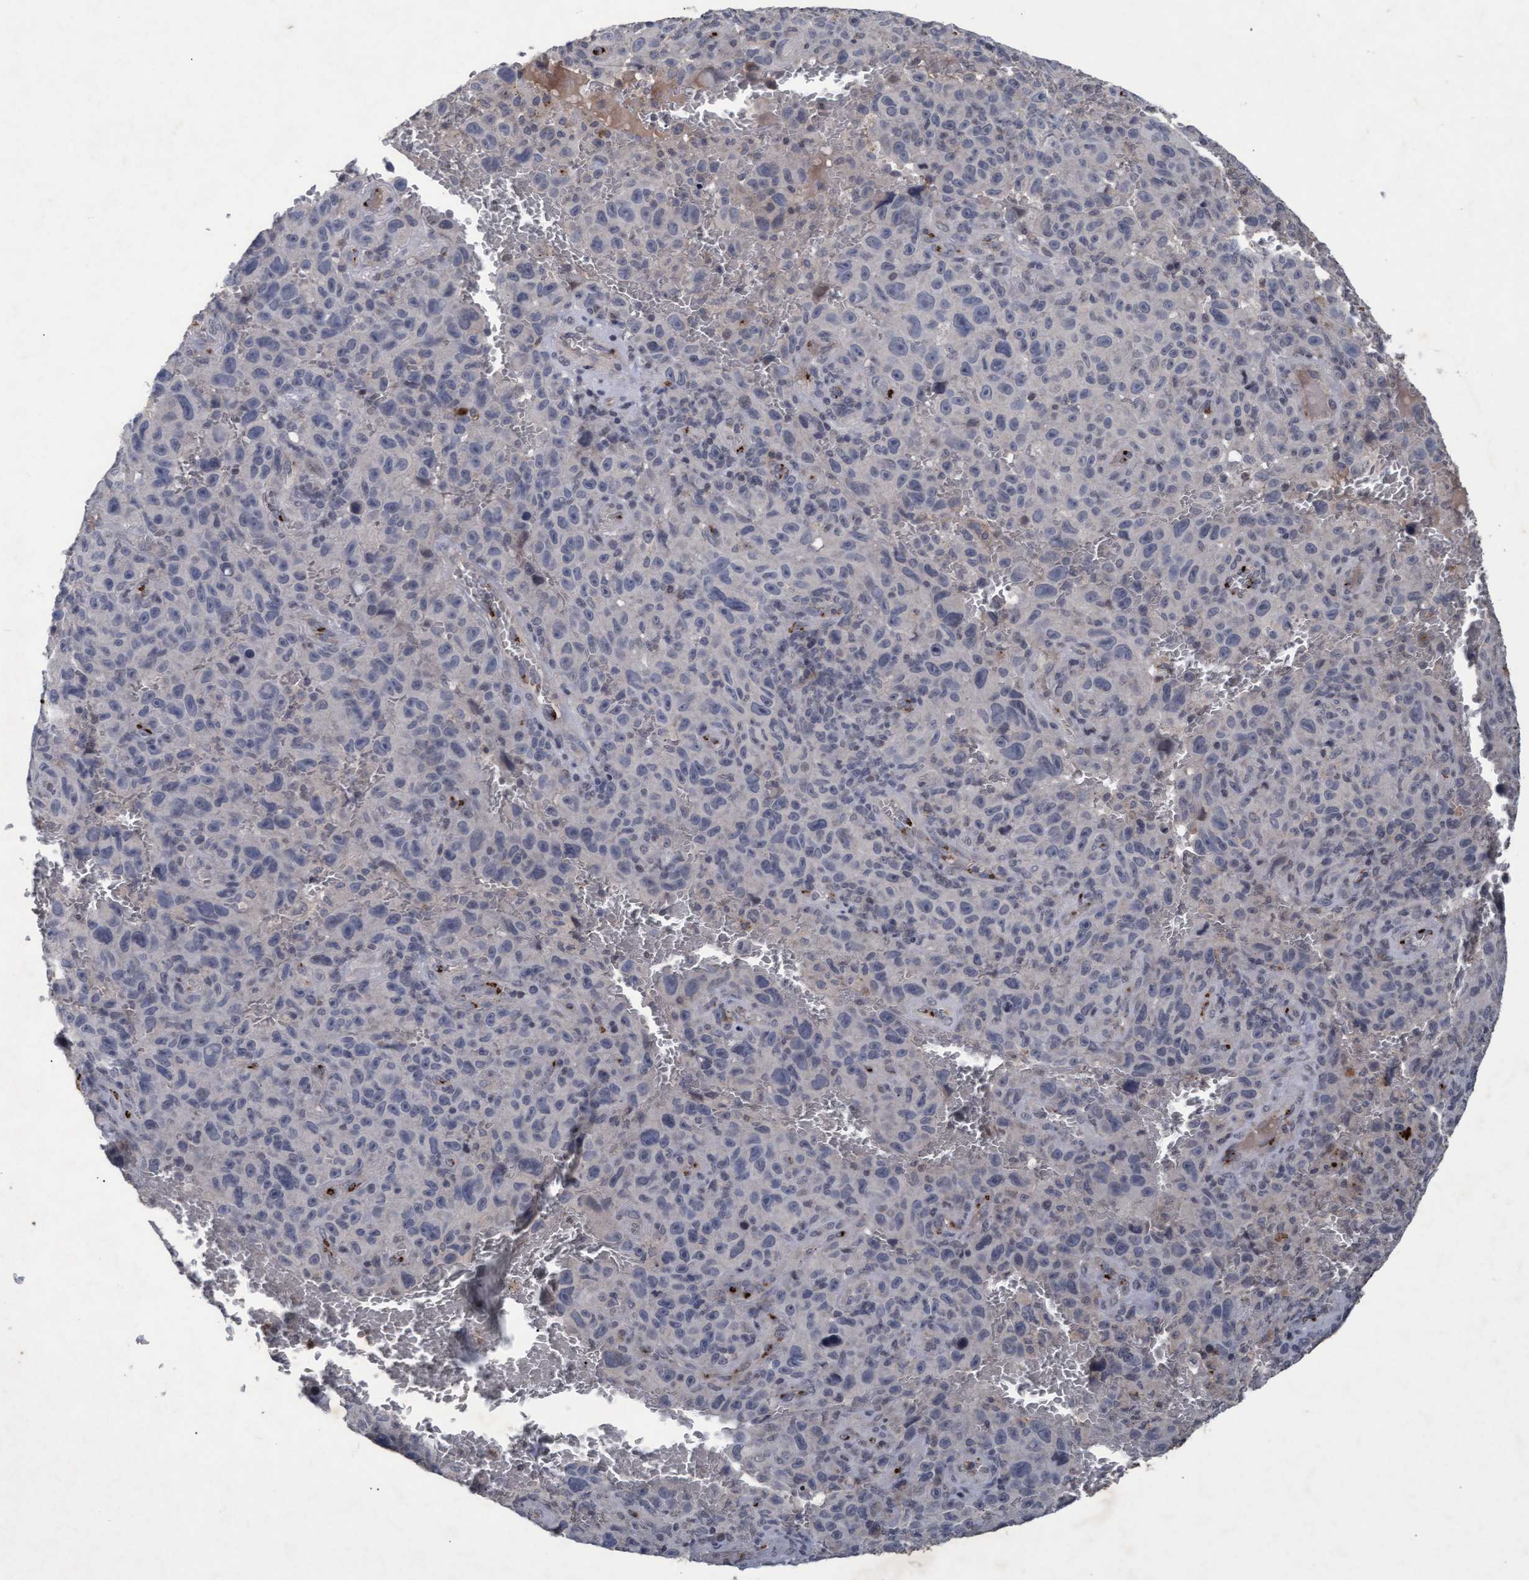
{"staining": {"intensity": "negative", "quantity": "none", "location": "none"}, "tissue": "melanoma", "cell_type": "Tumor cells", "image_type": "cancer", "snomed": [{"axis": "morphology", "description": "Malignant melanoma, NOS"}, {"axis": "topography", "description": "Skin"}], "caption": "DAB immunohistochemical staining of melanoma exhibits no significant staining in tumor cells.", "gene": "GALC", "patient": {"sex": "female", "age": 82}}